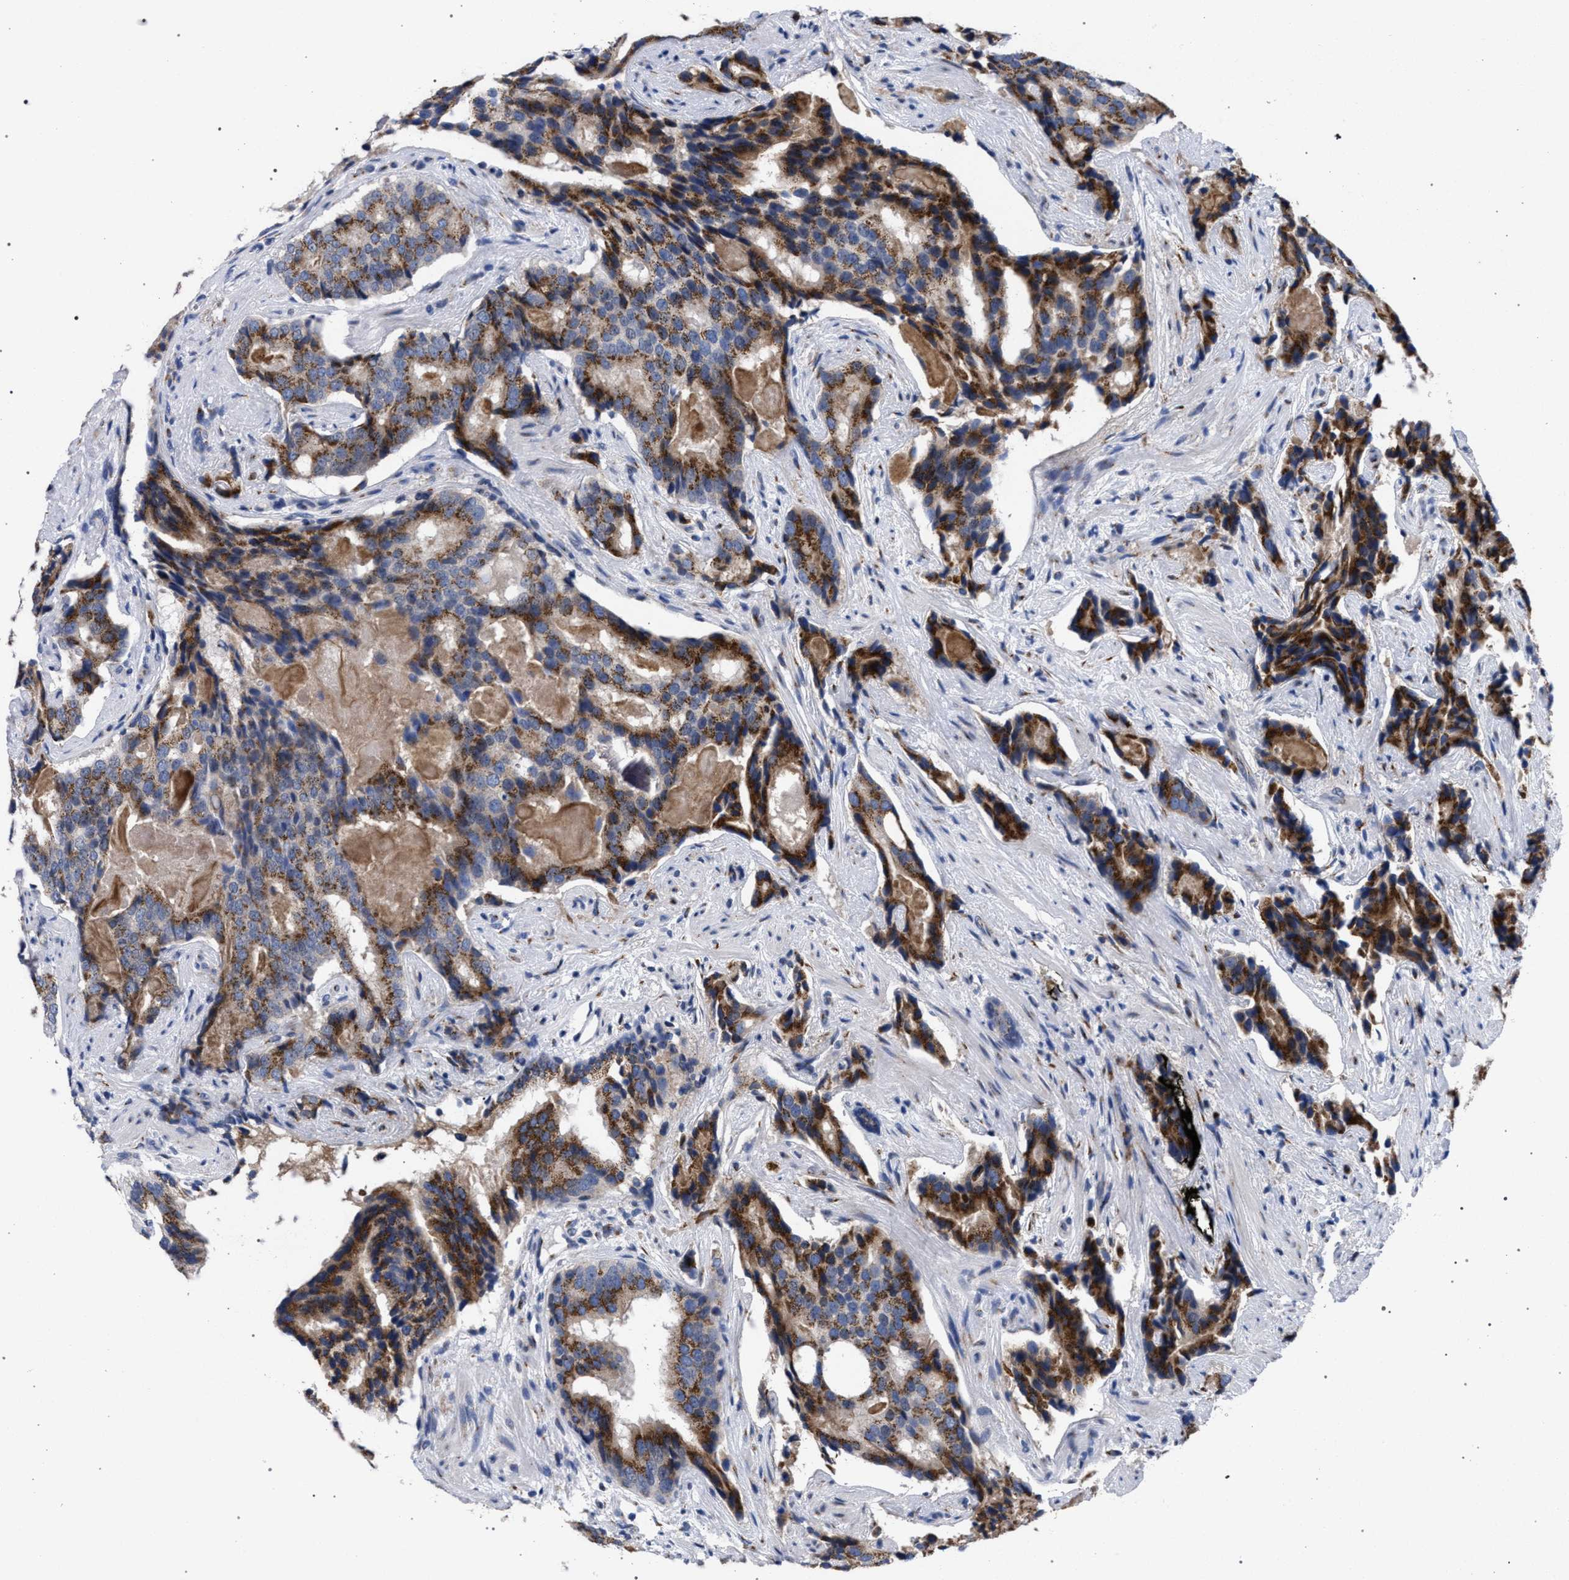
{"staining": {"intensity": "moderate", "quantity": ">75%", "location": "cytoplasmic/membranous"}, "tissue": "prostate cancer", "cell_type": "Tumor cells", "image_type": "cancer", "snomed": [{"axis": "morphology", "description": "Adenocarcinoma, High grade"}, {"axis": "topography", "description": "Prostate"}], "caption": "Prostate cancer (adenocarcinoma (high-grade)) tissue shows moderate cytoplasmic/membranous expression in about >75% of tumor cells, visualized by immunohistochemistry.", "gene": "GOLGA2", "patient": {"sex": "male", "age": 58}}